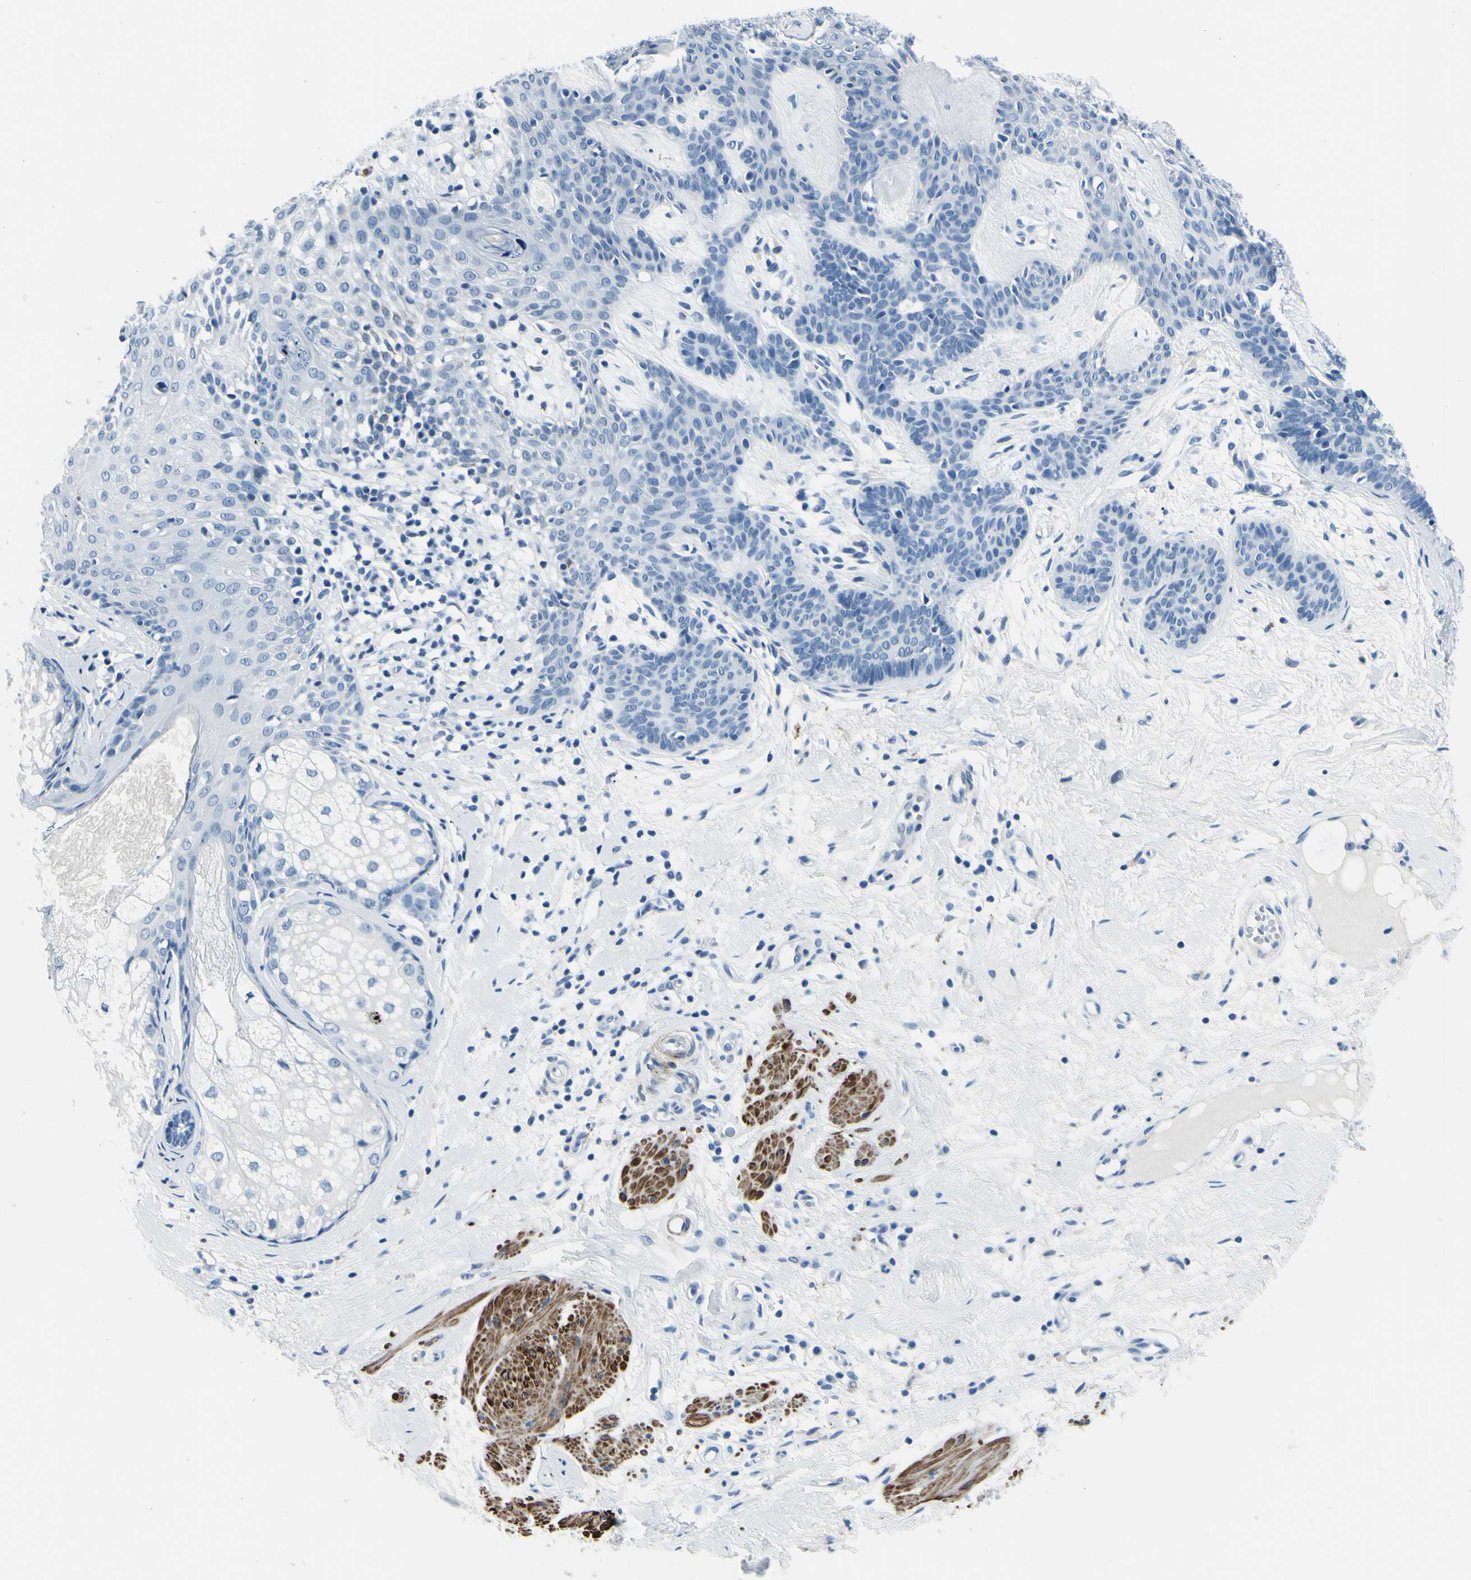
{"staining": {"intensity": "negative", "quantity": "none", "location": "none"}, "tissue": "skin cancer", "cell_type": "Tumor cells", "image_type": "cancer", "snomed": [{"axis": "morphology", "description": "Developmental malformation"}, {"axis": "morphology", "description": "Basal cell carcinoma"}, {"axis": "topography", "description": "Skin"}], "caption": "The photomicrograph shows no staining of tumor cells in skin cancer (basal cell carcinoma). The staining is performed using DAB (3,3'-diaminobenzidine) brown chromogen with nuclei counter-stained in using hematoxylin.", "gene": "CDH15", "patient": {"sex": "female", "age": 62}}